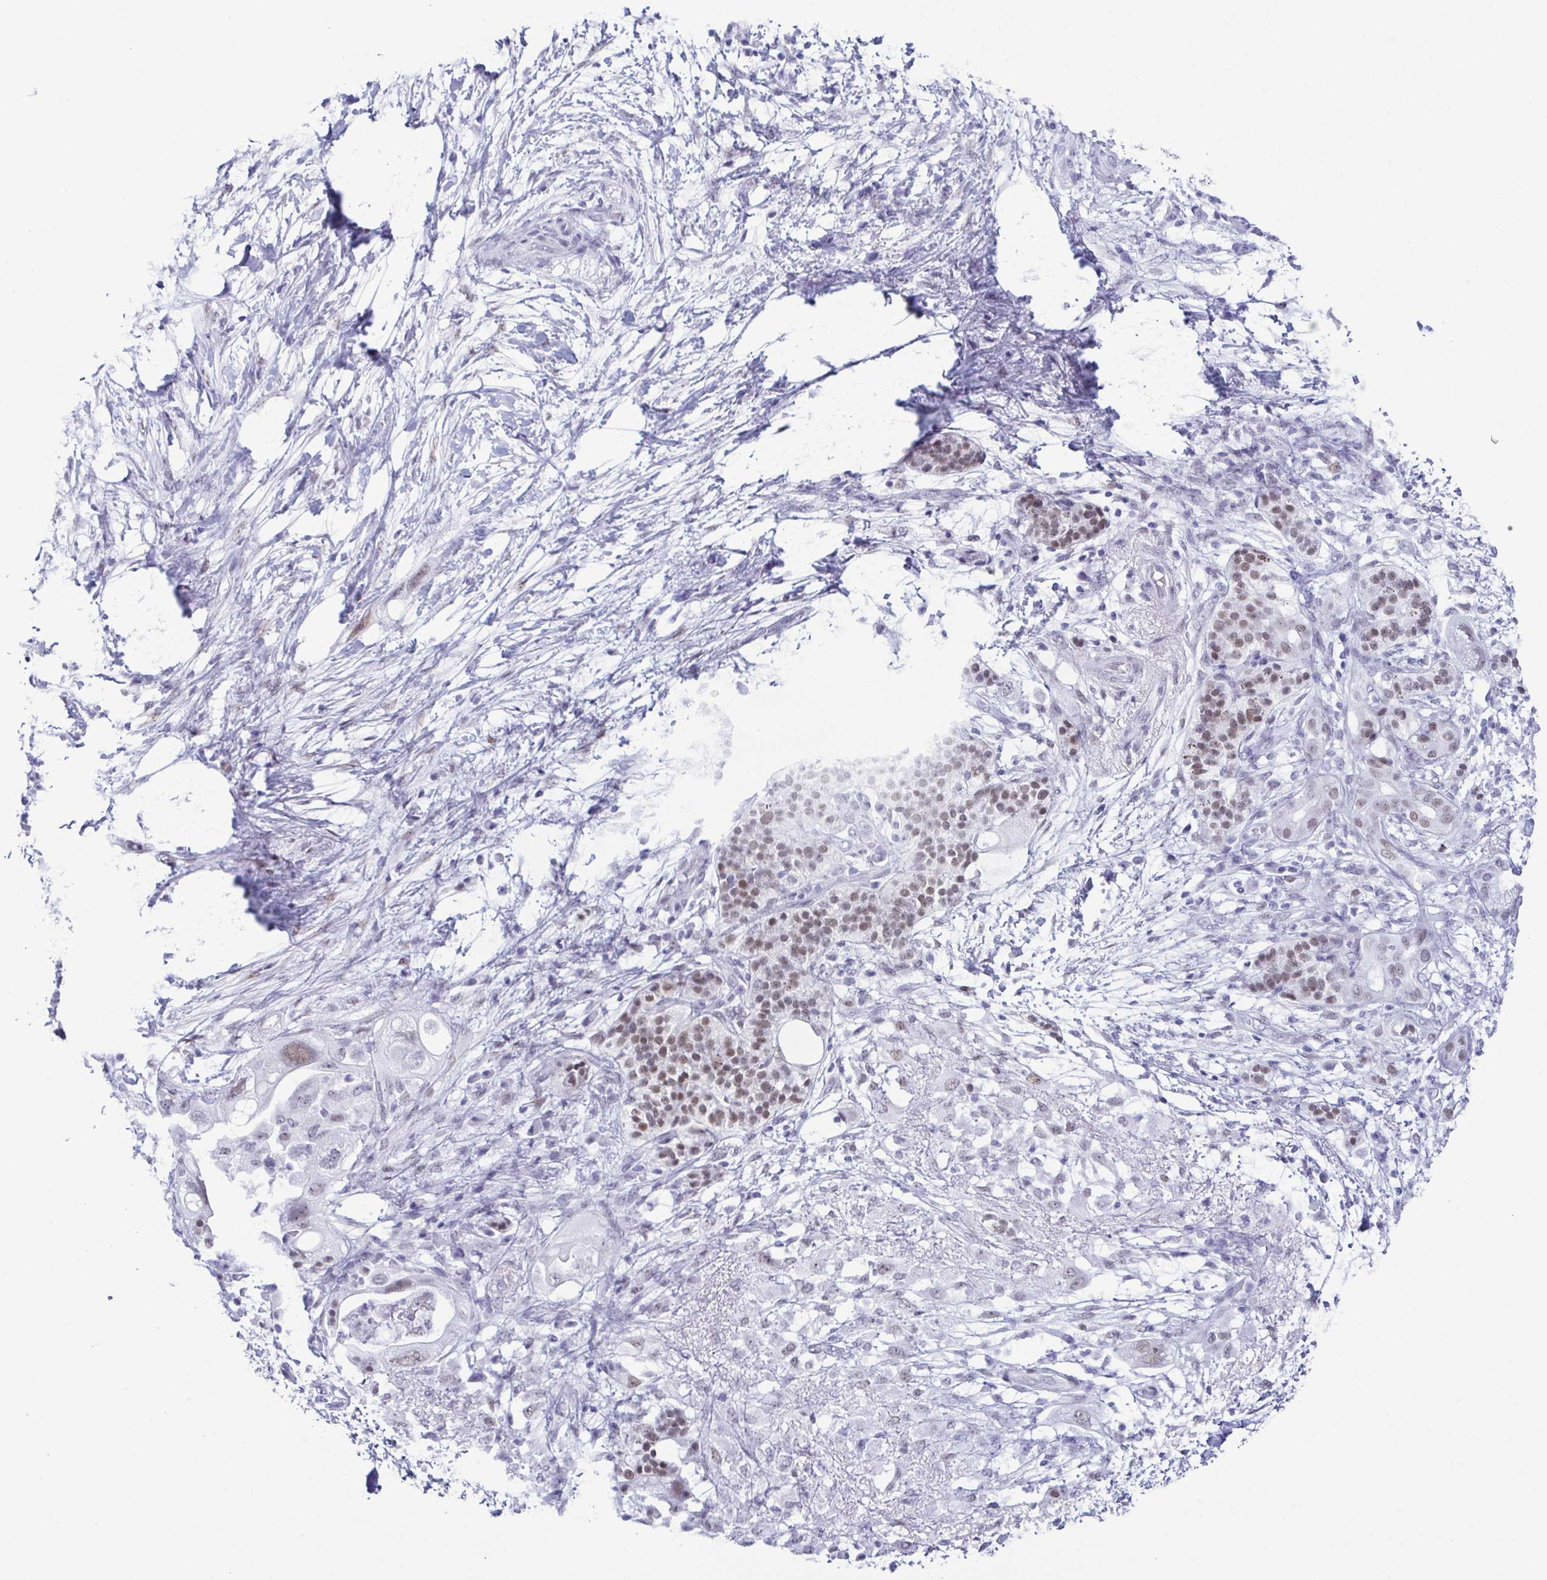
{"staining": {"intensity": "weak", "quantity": "<25%", "location": "nuclear"}, "tissue": "pancreatic cancer", "cell_type": "Tumor cells", "image_type": "cancer", "snomed": [{"axis": "morphology", "description": "Adenocarcinoma, NOS"}, {"axis": "topography", "description": "Pancreas"}], "caption": "A histopathology image of human pancreatic cancer is negative for staining in tumor cells.", "gene": "SUGP2", "patient": {"sex": "female", "age": 72}}